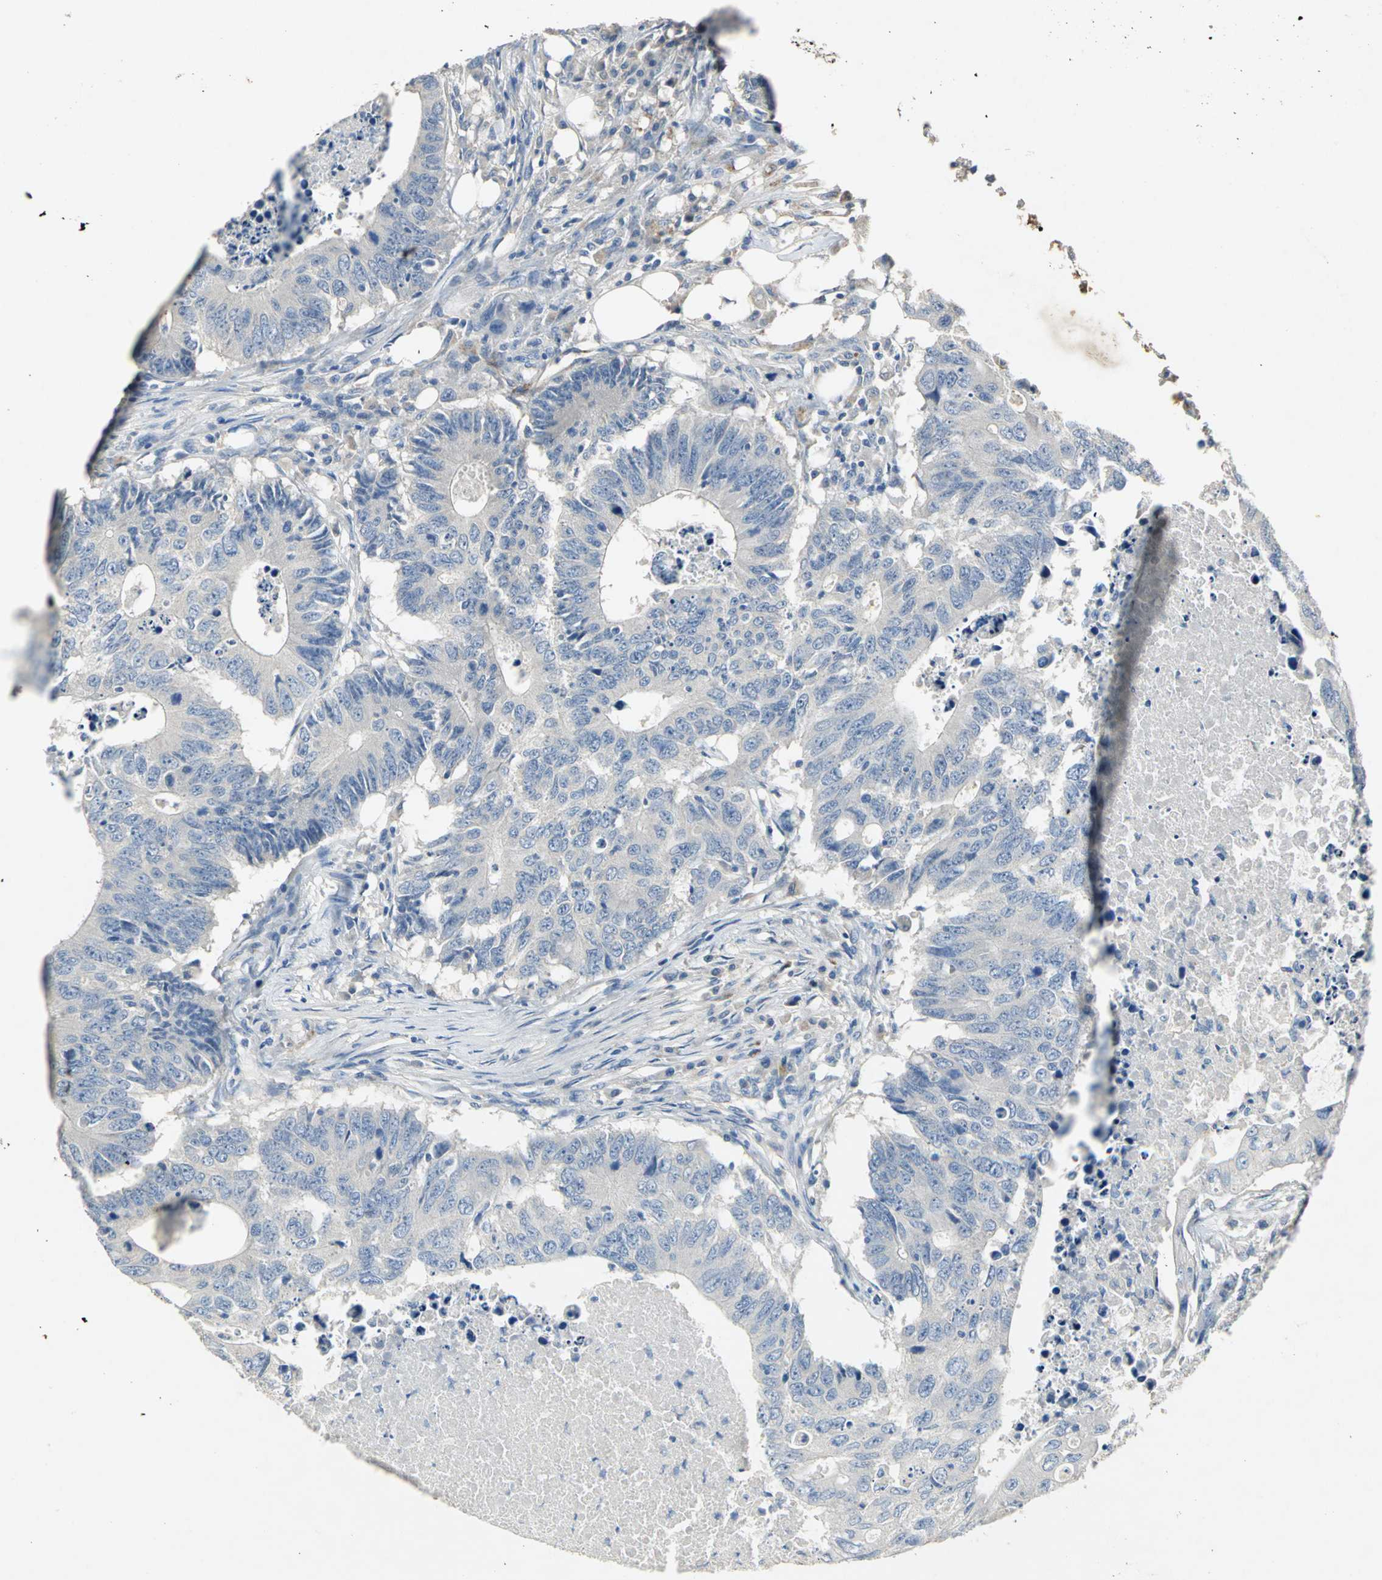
{"staining": {"intensity": "negative", "quantity": "none", "location": "none"}, "tissue": "colorectal cancer", "cell_type": "Tumor cells", "image_type": "cancer", "snomed": [{"axis": "morphology", "description": "Adenocarcinoma, NOS"}, {"axis": "topography", "description": "Colon"}], "caption": "IHC photomicrograph of neoplastic tissue: colorectal adenocarcinoma stained with DAB displays no significant protein expression in tumor cells. (DAB immunohistochemistry (IHC), high magnification).", "gene": "EFNB3", "patient": {"sex": "male", "age": 71}}